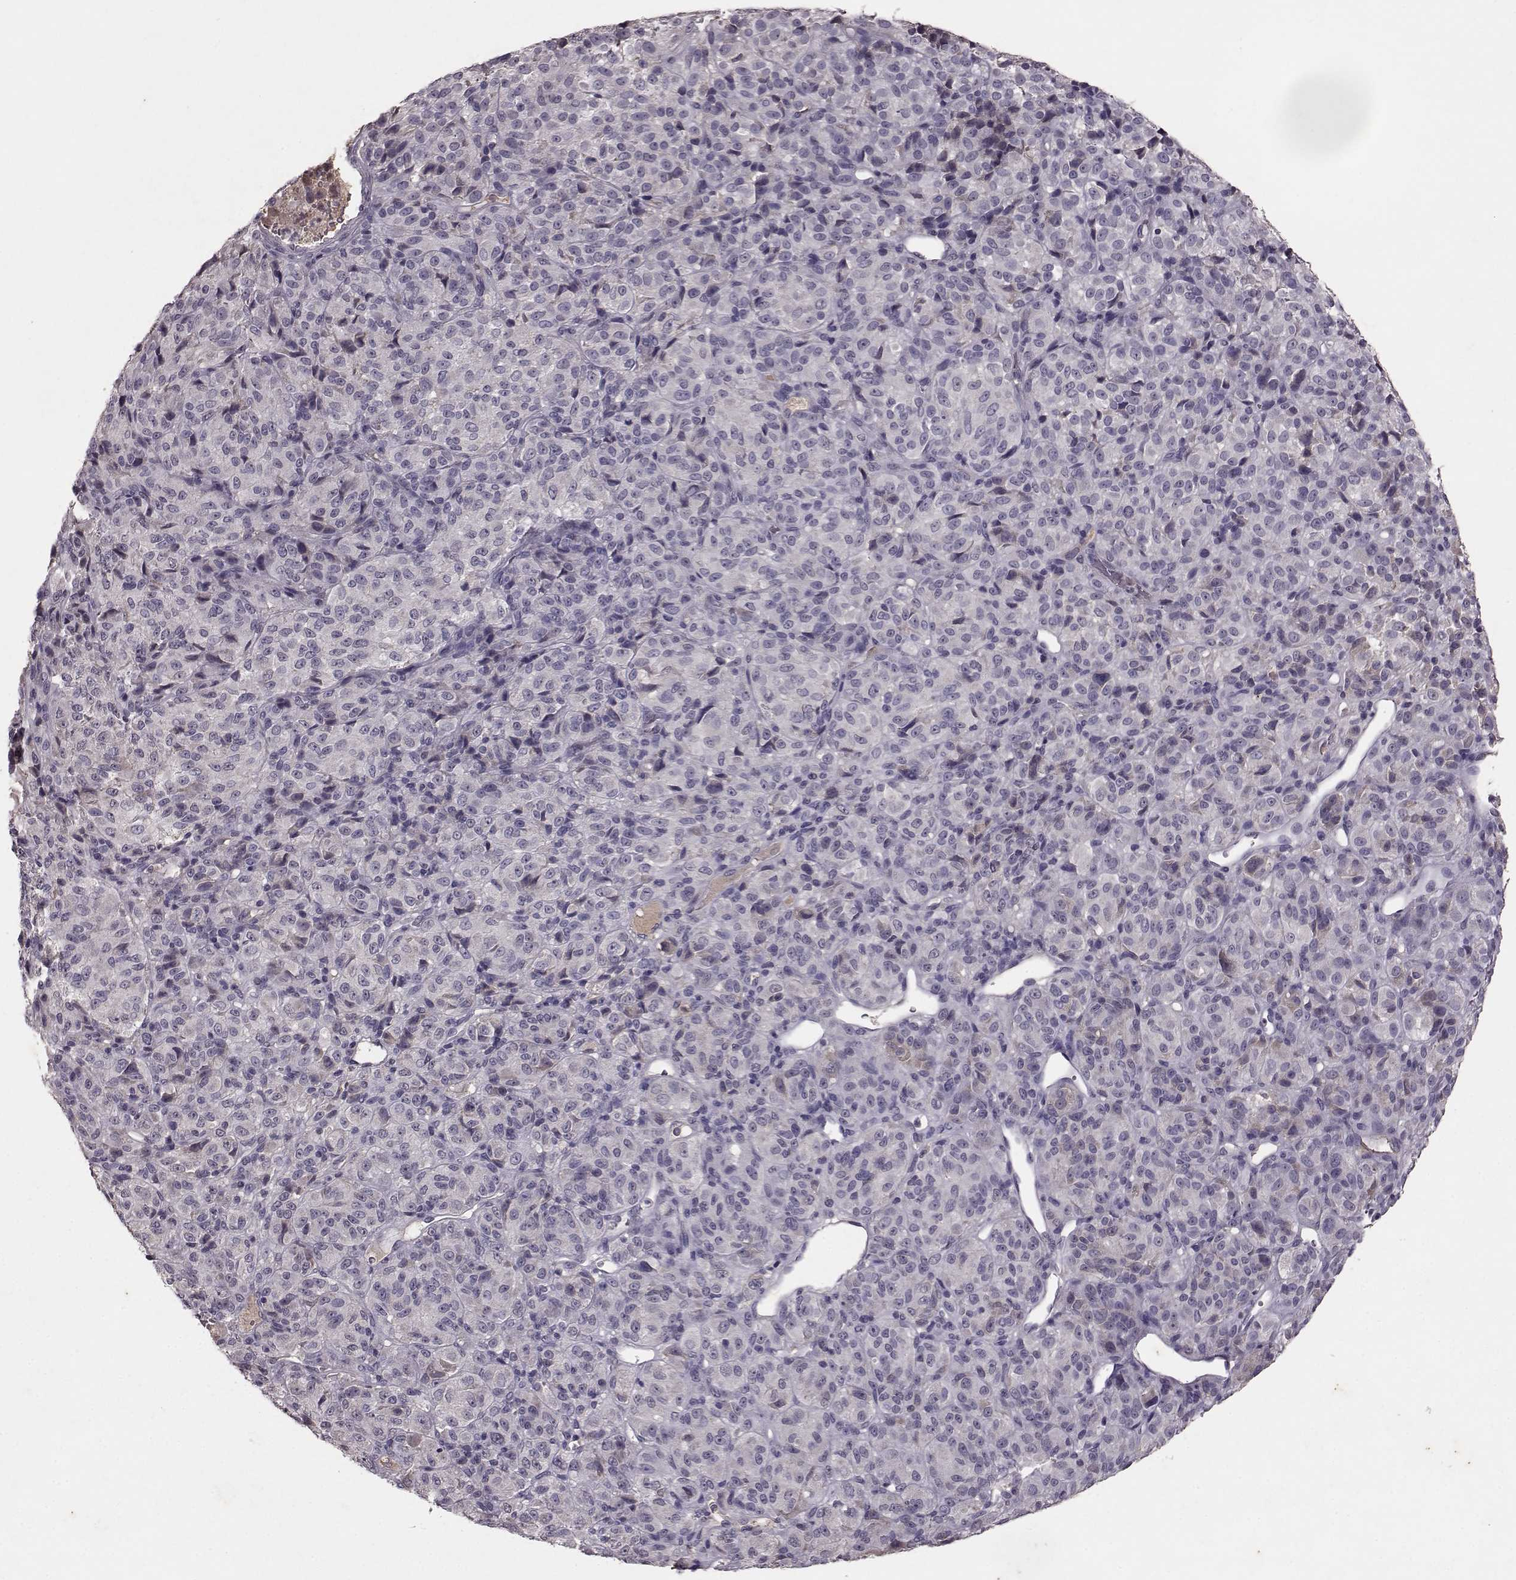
{"staining": {"intensity": "negative", "quantity": "none", "location": "none"}, "tissue": "melanoma", "cell_type": "Tumor cells", "image_type": "cancer", "snomed": [{"axis": "morphology", "description": "Malignant melanoma, Metastatic site"}, {"axis": "topography", "description": "Brain"}], "caption": "The immunohistochemistry histopathology image has no significant positivity in tumor cells of malignant melanoma (metastatic site) tissue. (DAB IHC, high magnification).", "gene": "FRRS1L", "patient": {"sex": "female", "age": 56}}